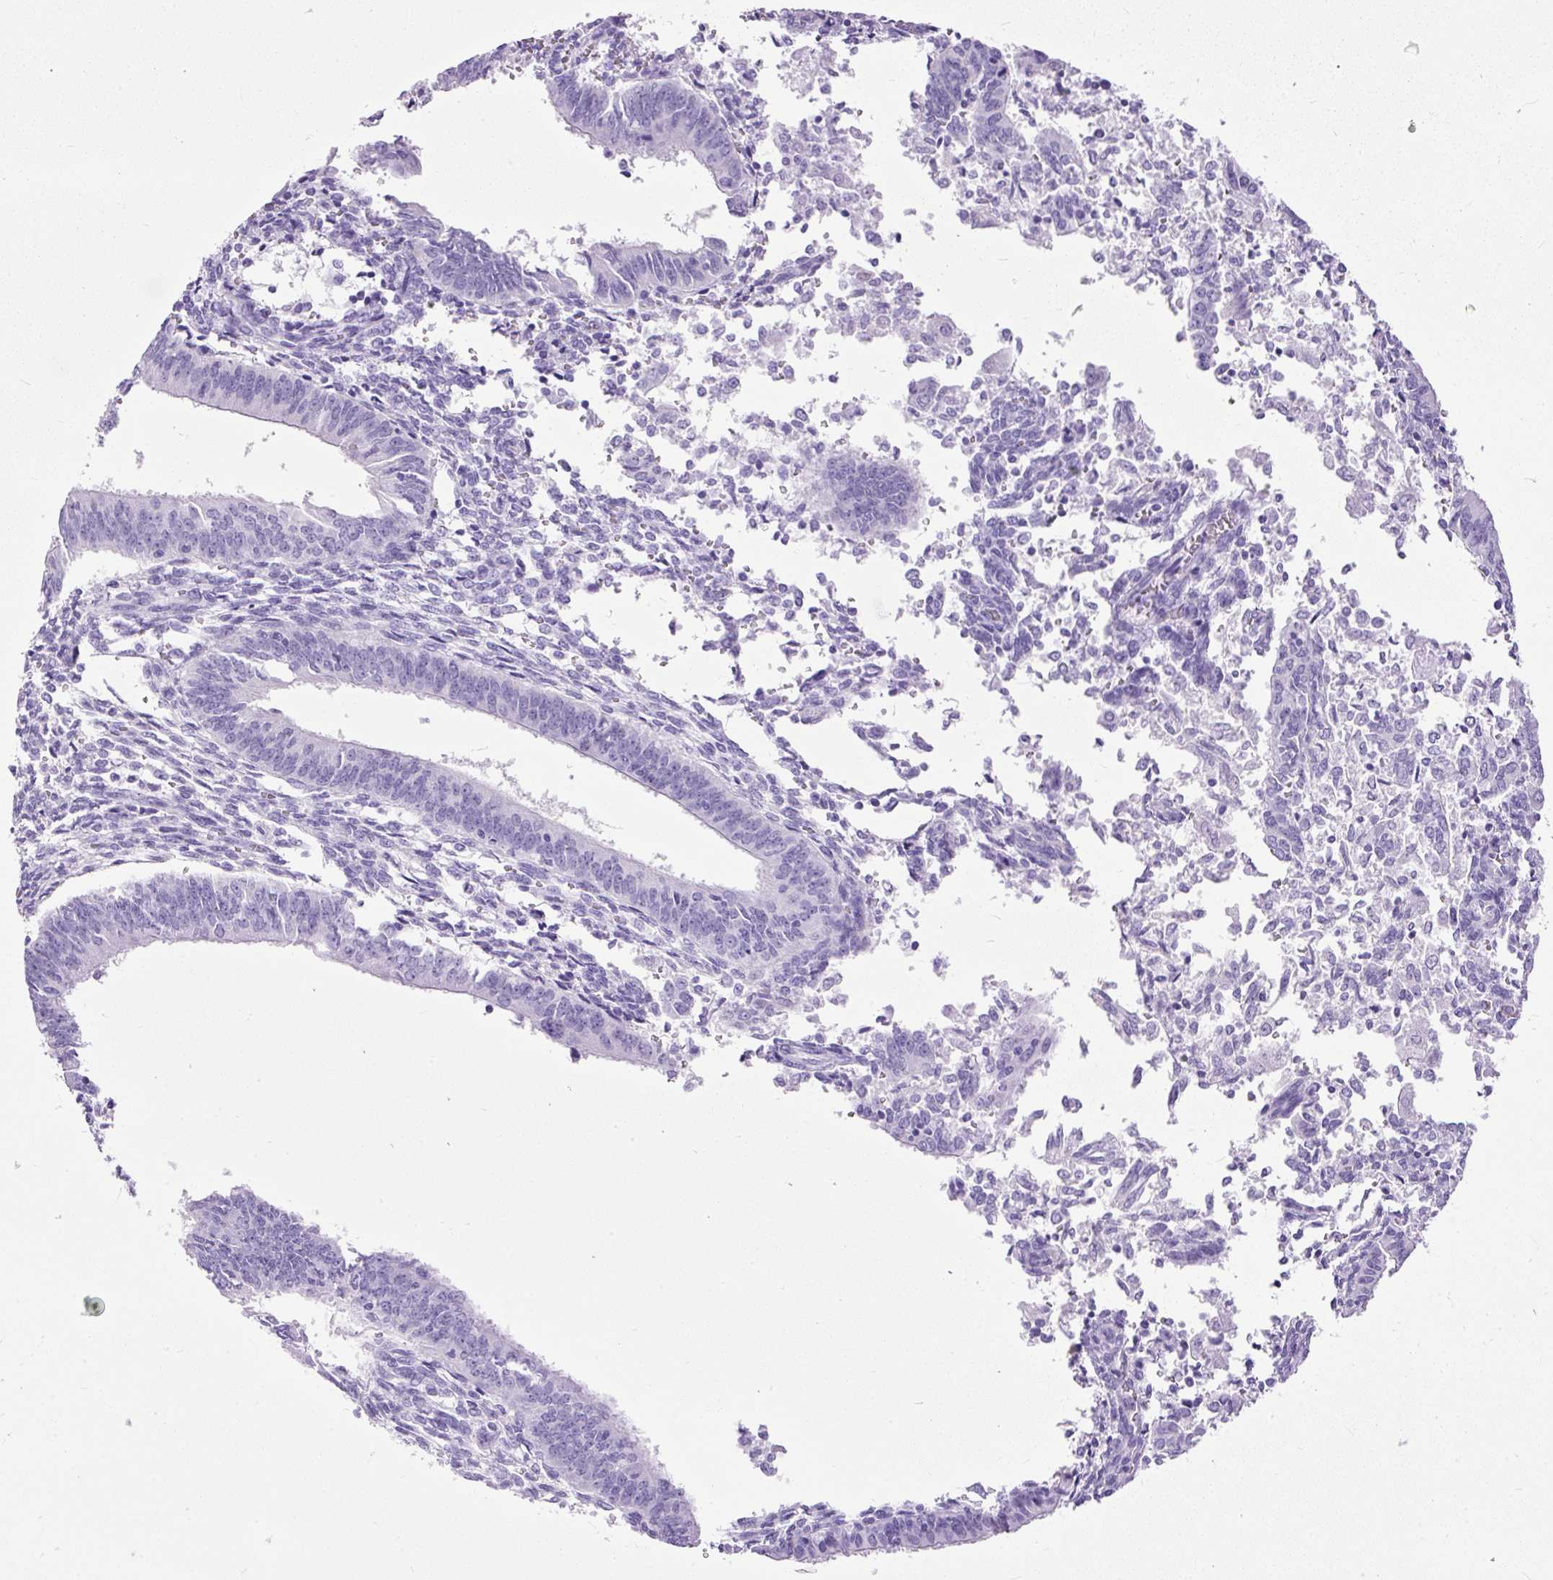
{"staining": {"intensity": "negative", "quantity": "none", "location": "none"}, "tissue": "endometrial cancer", "cell_type": "Tumor cells", "image_type": "cancer", "snomed": [{"axis": "morphology", "description": "Adenocarcinoma, NOS"}, {"axis": "topography", "description": "Endometrium"}], "caption": "Tumor cells are negative for protein expression in human endometrial cancer.", "gene": "UPP1", "patient": {"sex": "female", "age": 50}}